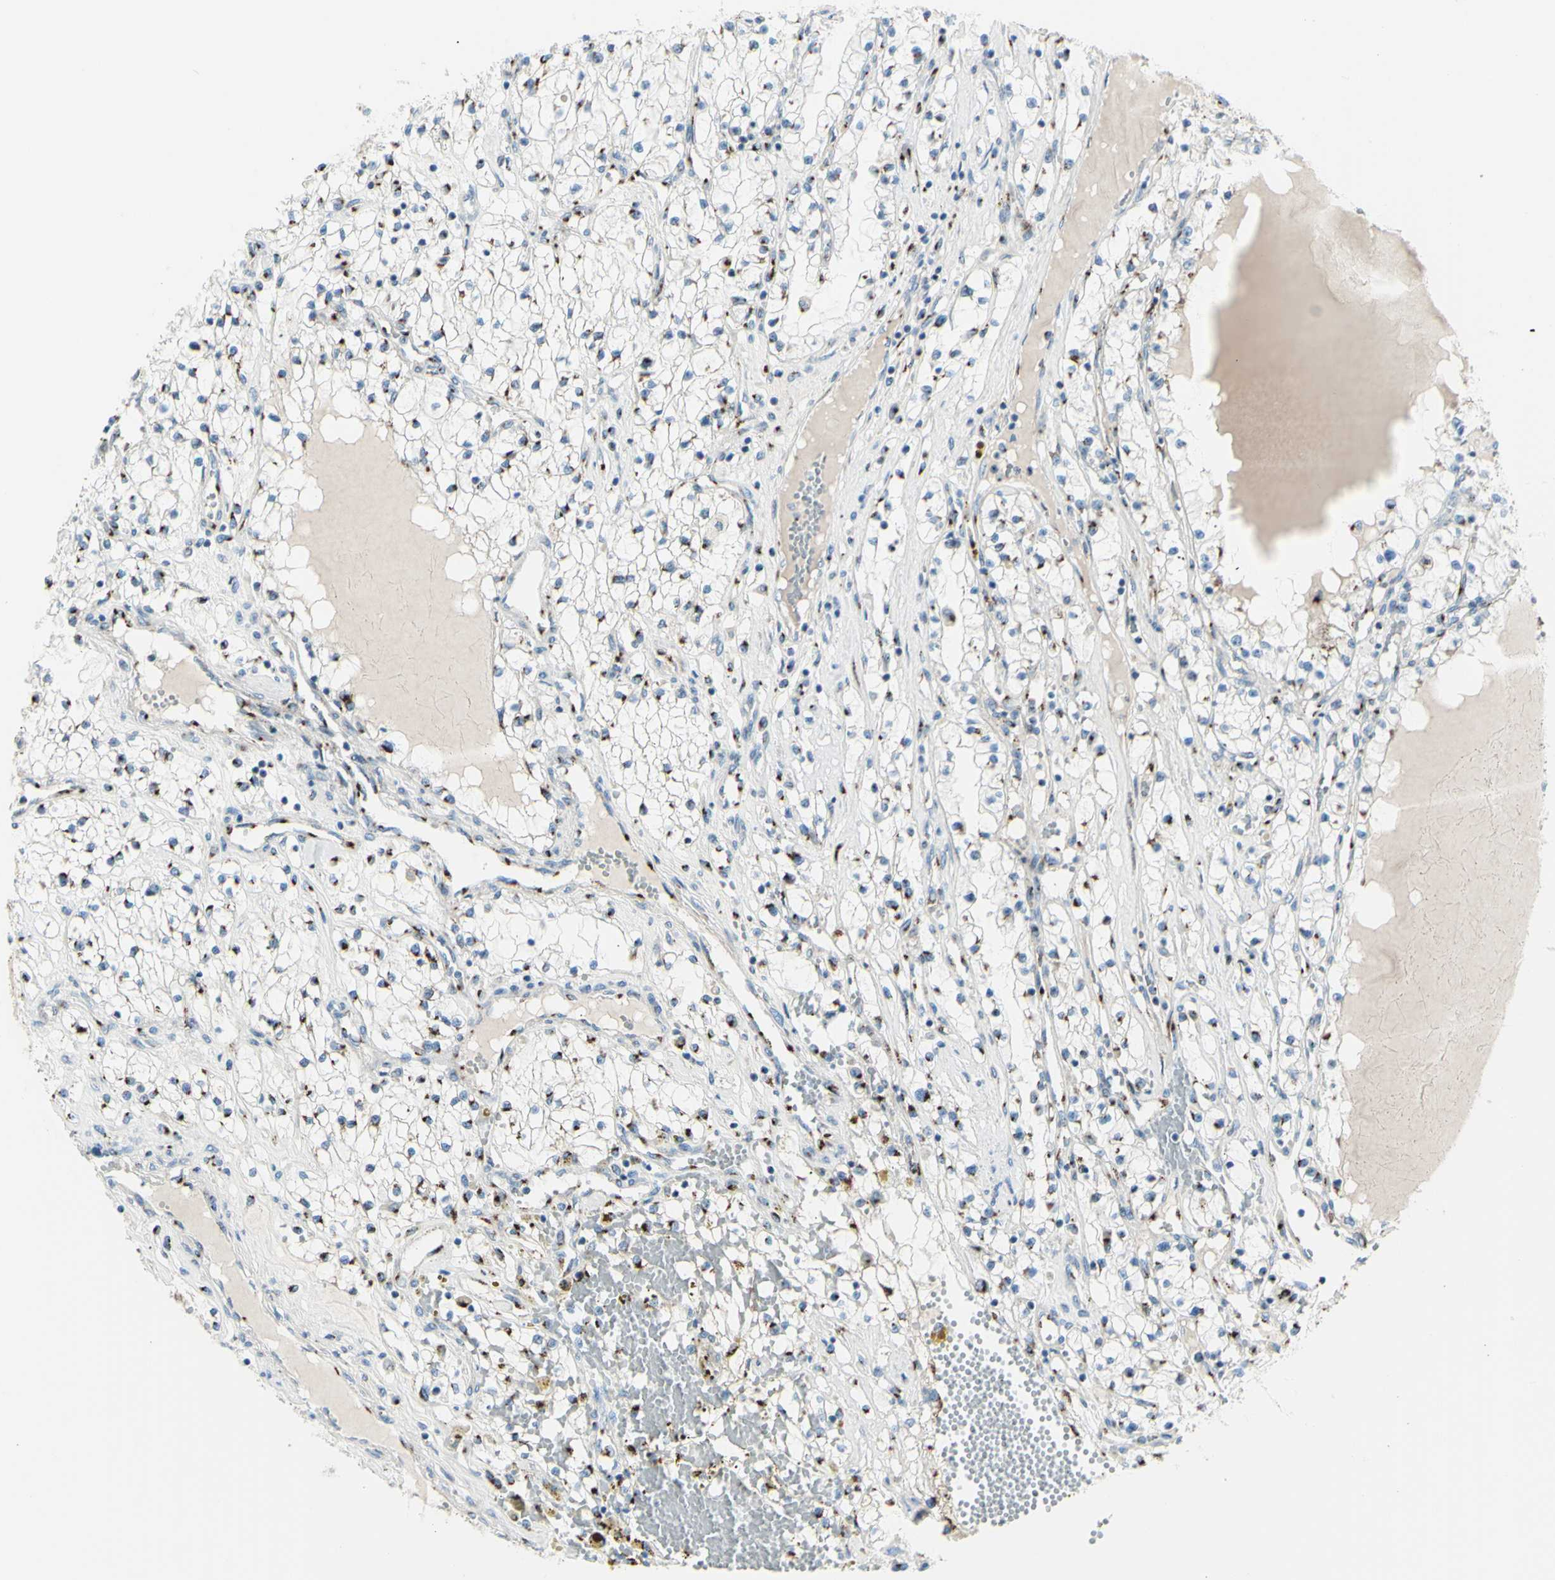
{"staining": {"intensity": "strong", "quantity": "25%-75%", "location": "cytoplasmic/membranous"}, "tissue": "renal cancer", "cell_type": "Tumor cells", "image_type": "cancer", "snomed": [{"axis": "morphology", "description": "Adenocarcinoma, NOS"}, {"axis": "topography", "description": "Kidney"}], "caption": "DAB (3,3'-diaminobenzidine) immunohistochemical staining of adenocarcinoma (renal) demonstrates strong cytoplasmic/membranous protein staining in approximately 25%-75% of tumor cells.", "gene": "B4GALT1", "patient": {"sex": "male", "age": 68}}